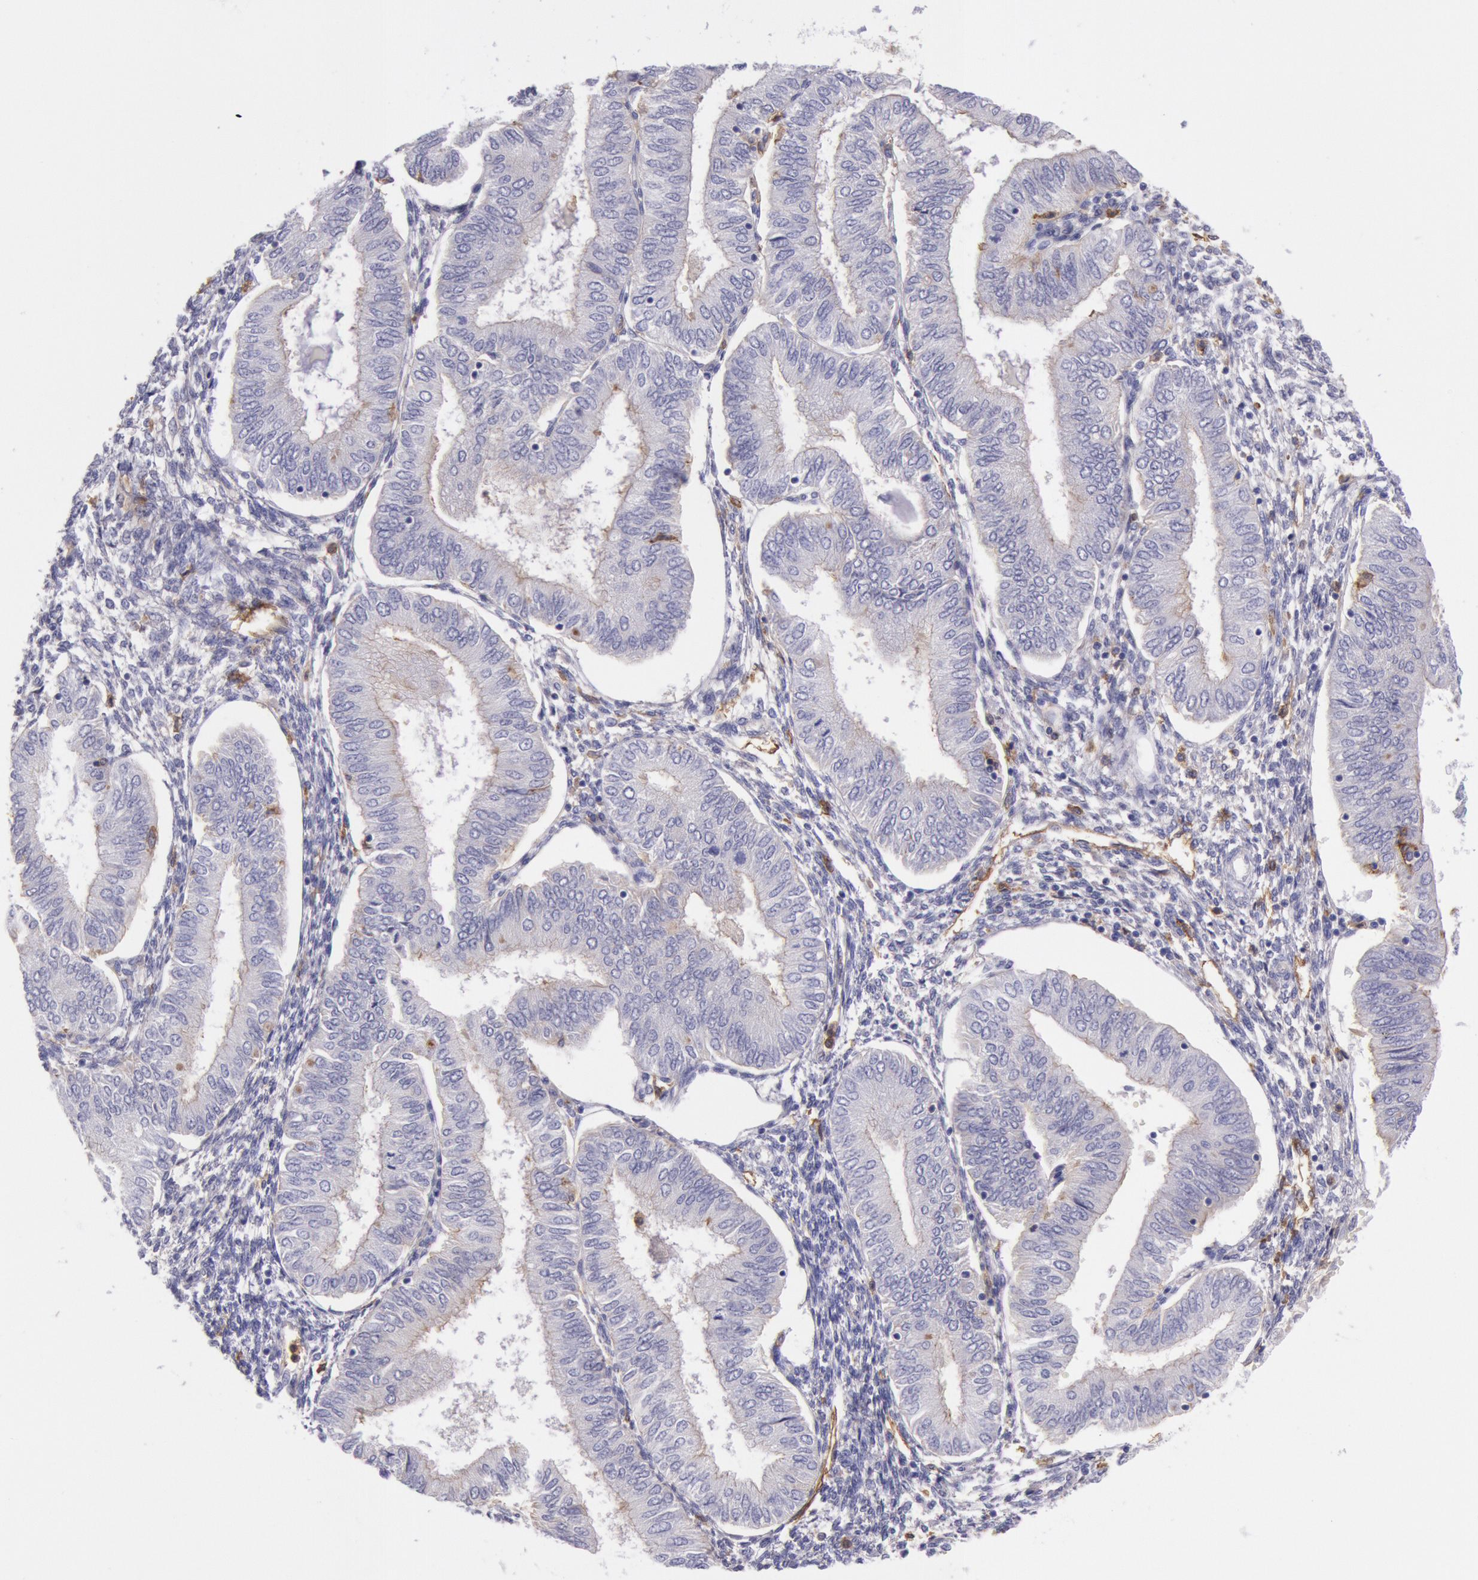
{"staining": {"intensity": "negative", "quantity": "none", "location": "none"}, "tissue": "endometrial cancer", "cell_type": "Tumor cells", "image_type": "cancer", "snomed": [{"axis": "morphology", "description": "Adenocarcinoma, NOS"}, {"axis": "topography", "description": "Endometrium"}], "caption": "Endometrial cancer stained for a protein using immunohistochemistry shows no expression tumor cells.", "gene": "LYN", "patient": {"sex": "female", "age": 51}}